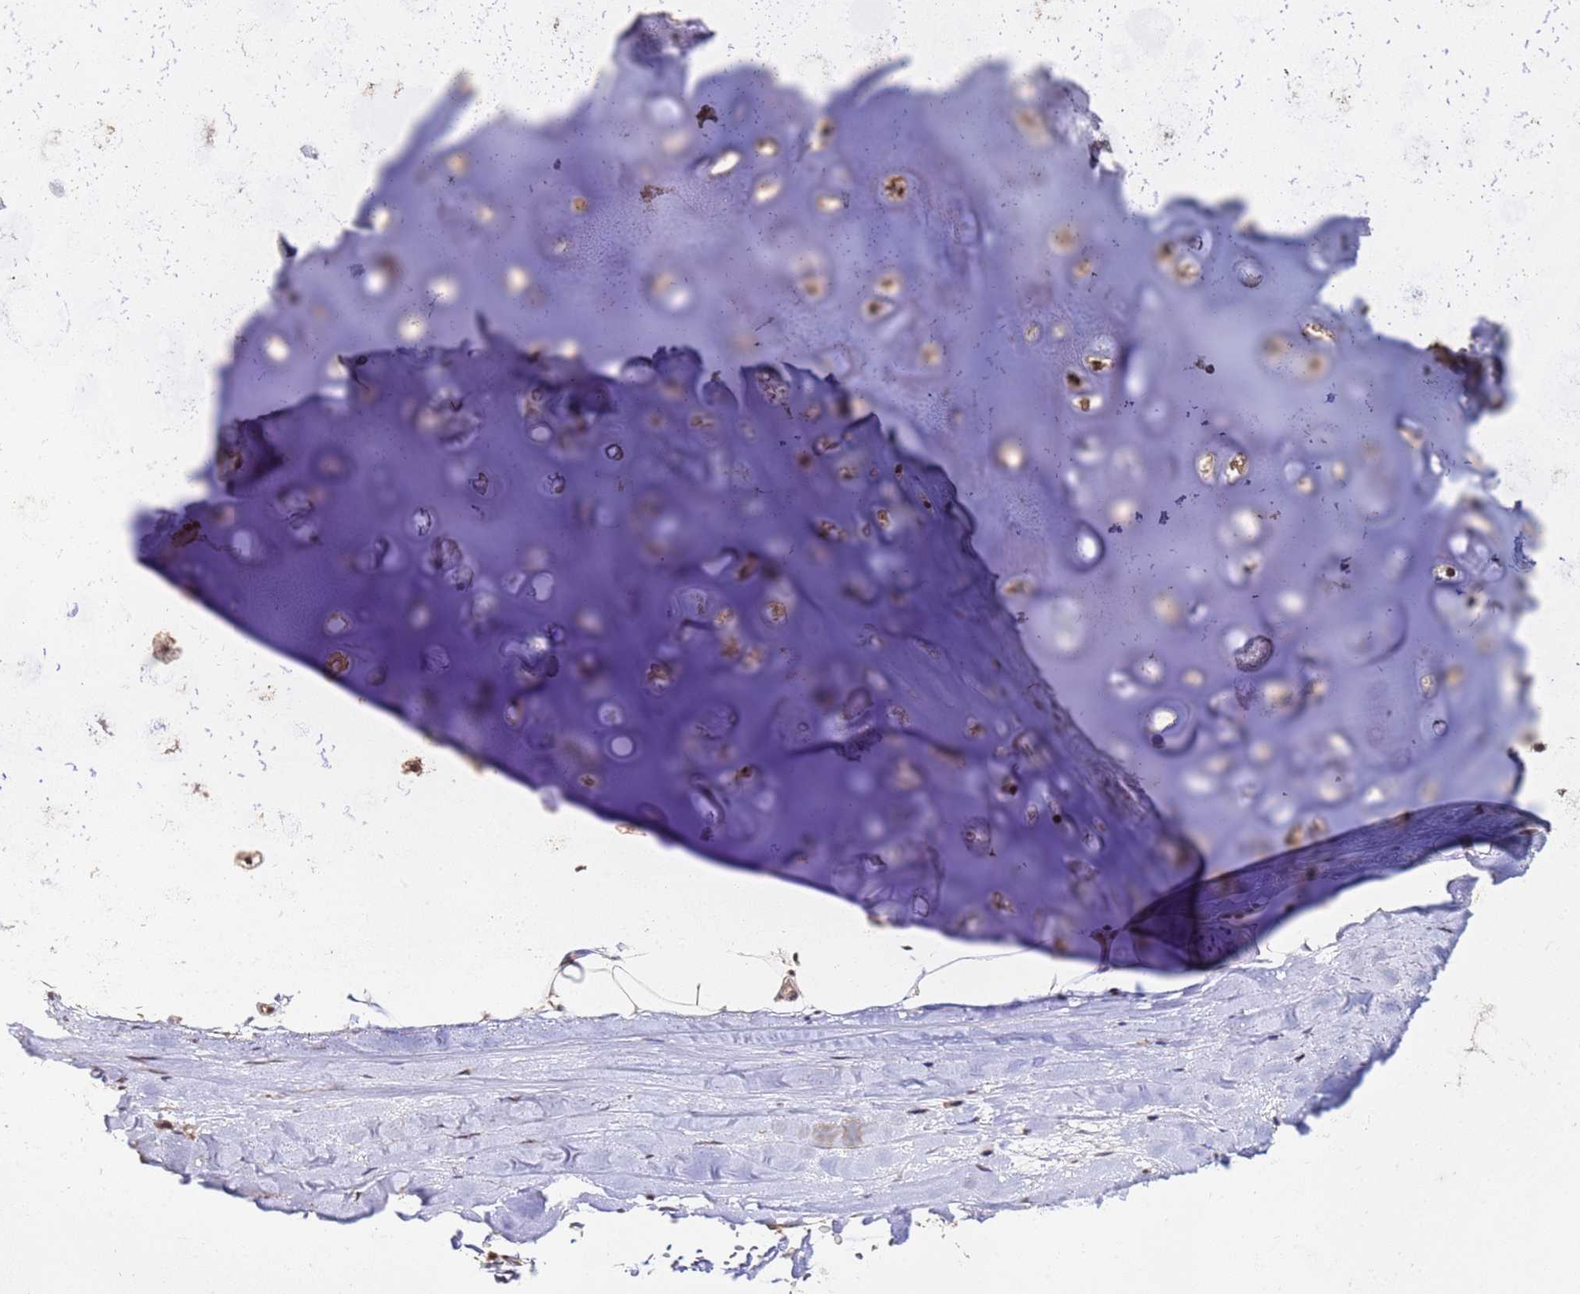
{"staining": {"intensity": "negative", "quantity": "none", "location": "none"}, "tissue": "adipose tissue", "cell_type": "Adipocytes", "image_type": "normal", "snomed": [{"axis": "morphology", "description": "Normal tissue, NOS"}, {"axis": "topography", "description": "Lymph node"}, {"axis": "topography", "description": "Bronchus"}], "caption": "Image shows no protein expression in adipocytes of benign adipose tissue.", "gene": "SYF2", "patient": {"sex": "male", "age": 63}}